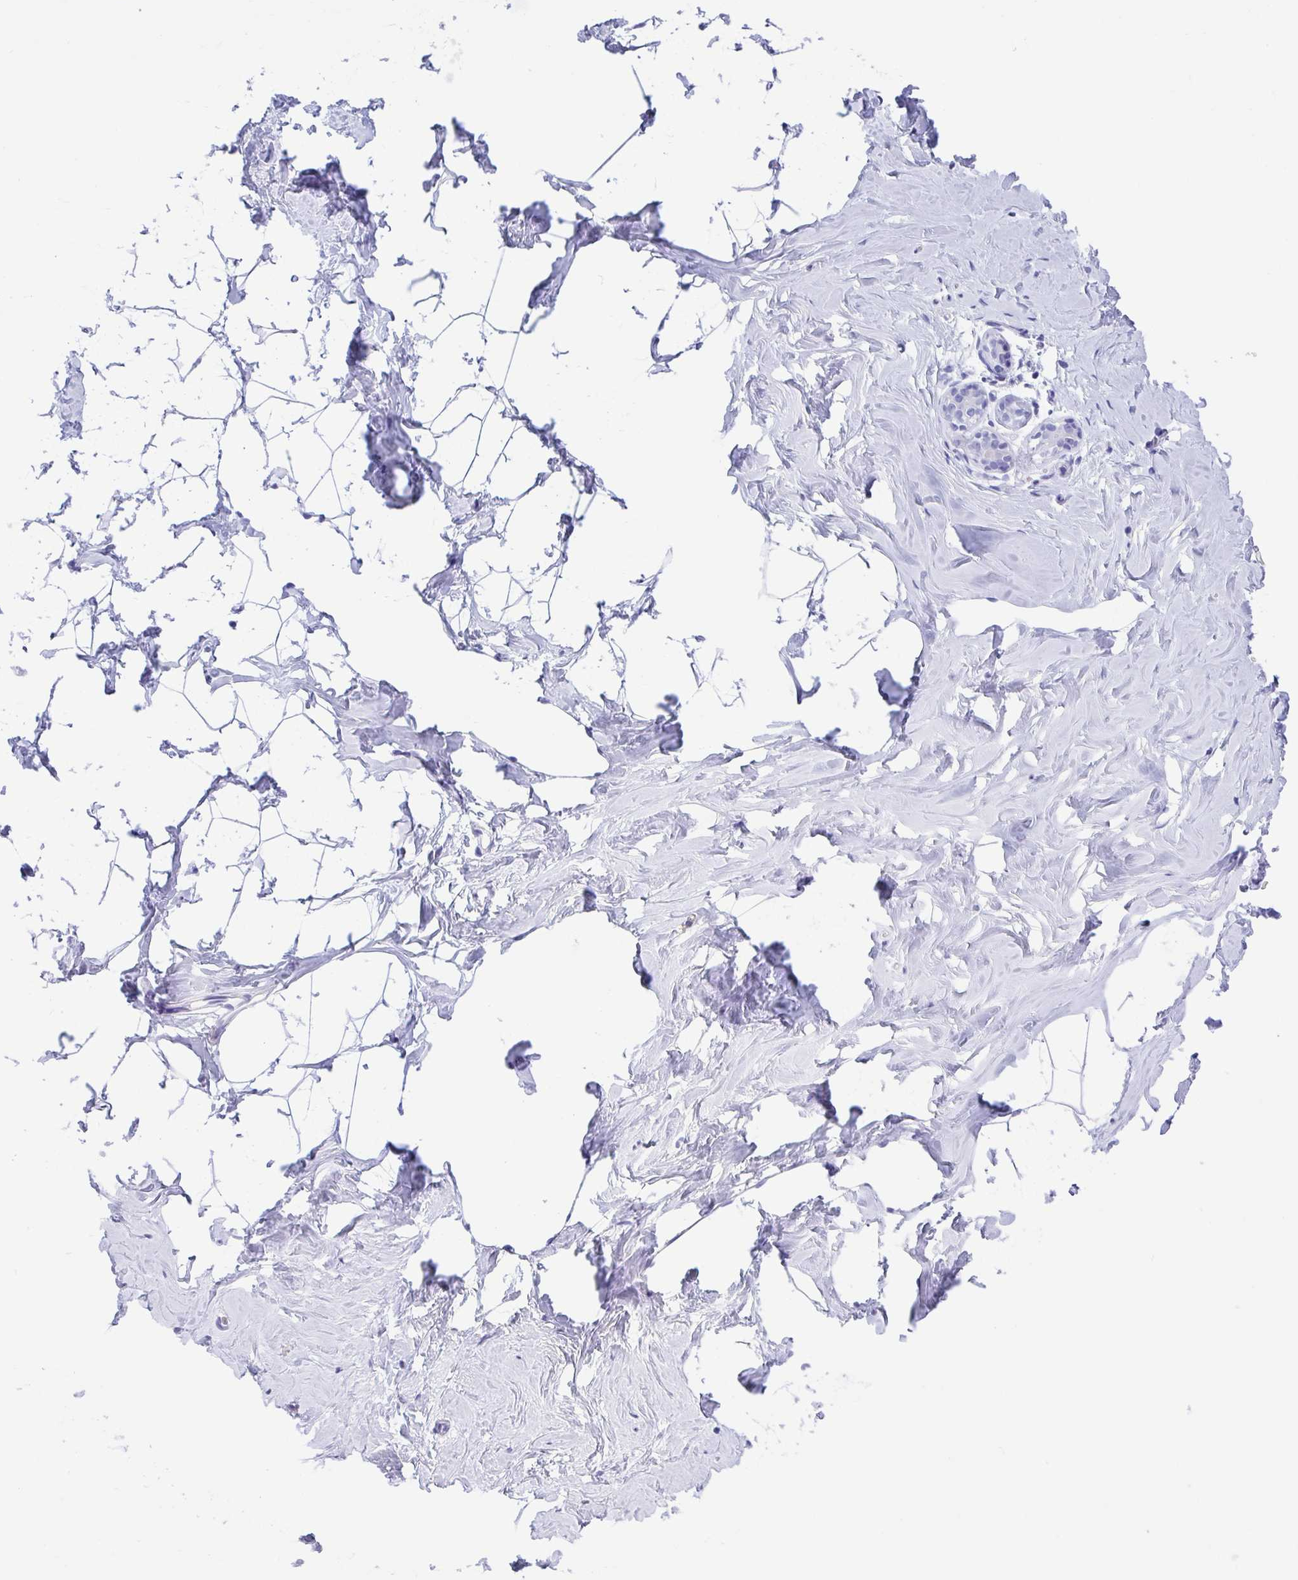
{"staining": {"intensity": "negative", "quantity": "none", "location": "none"}, "tissue": "breast", "cell_type": "Adipocytes", "image_type": "normal", "snomed": [{"axis": "morphology", "description": "Normal tissue, NOS"}, {"axis": "topography", "description": "Breast"}], "caption": "This is an IHC image of benign breast. There is no positivity in adipocytes.", "gene": "ENSG00000274792", "patient": {"sex": "female", "age": 32}}